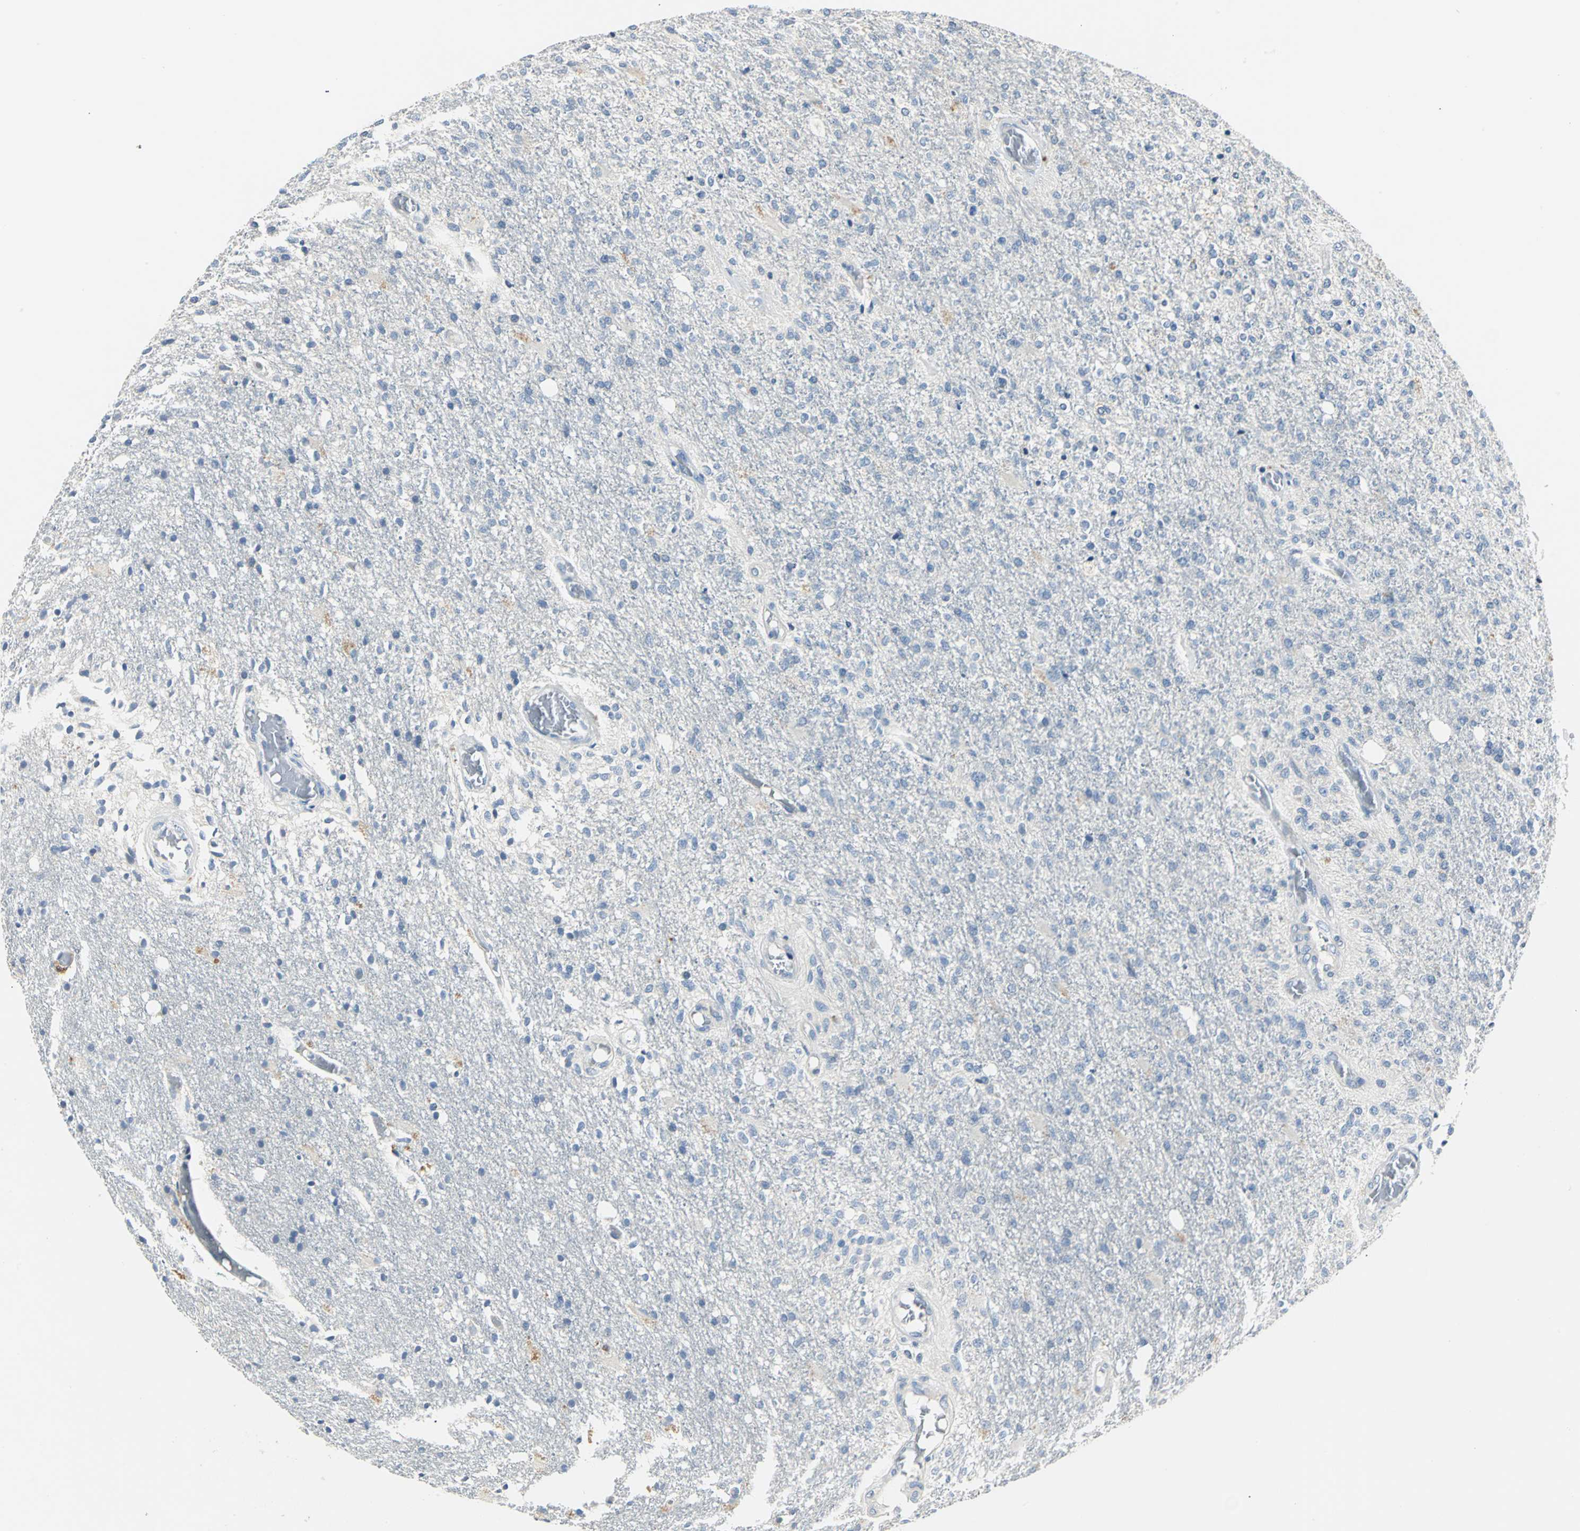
{"staining": {"intensity": "weak", "quantity": "<25%", "location": "cytoplasmic/membranous"}, "tissue": "glioma", "cell_type": "Tumor cells", "image_type": "cancer", "snomed": [{"axis": "morphology", "description": "Normal tissue, NOS"}, {"axis": "morphology", "description": "Glioma, malignant, High grade"}, {"axis": "topography", "description": "Cerebral cortex"}], "caption": "There is no significant staining in tumor cells of malignant high-grade glioma.", "gene": "B3GNT2", "patient": {"sex": "male", "age": 77}}